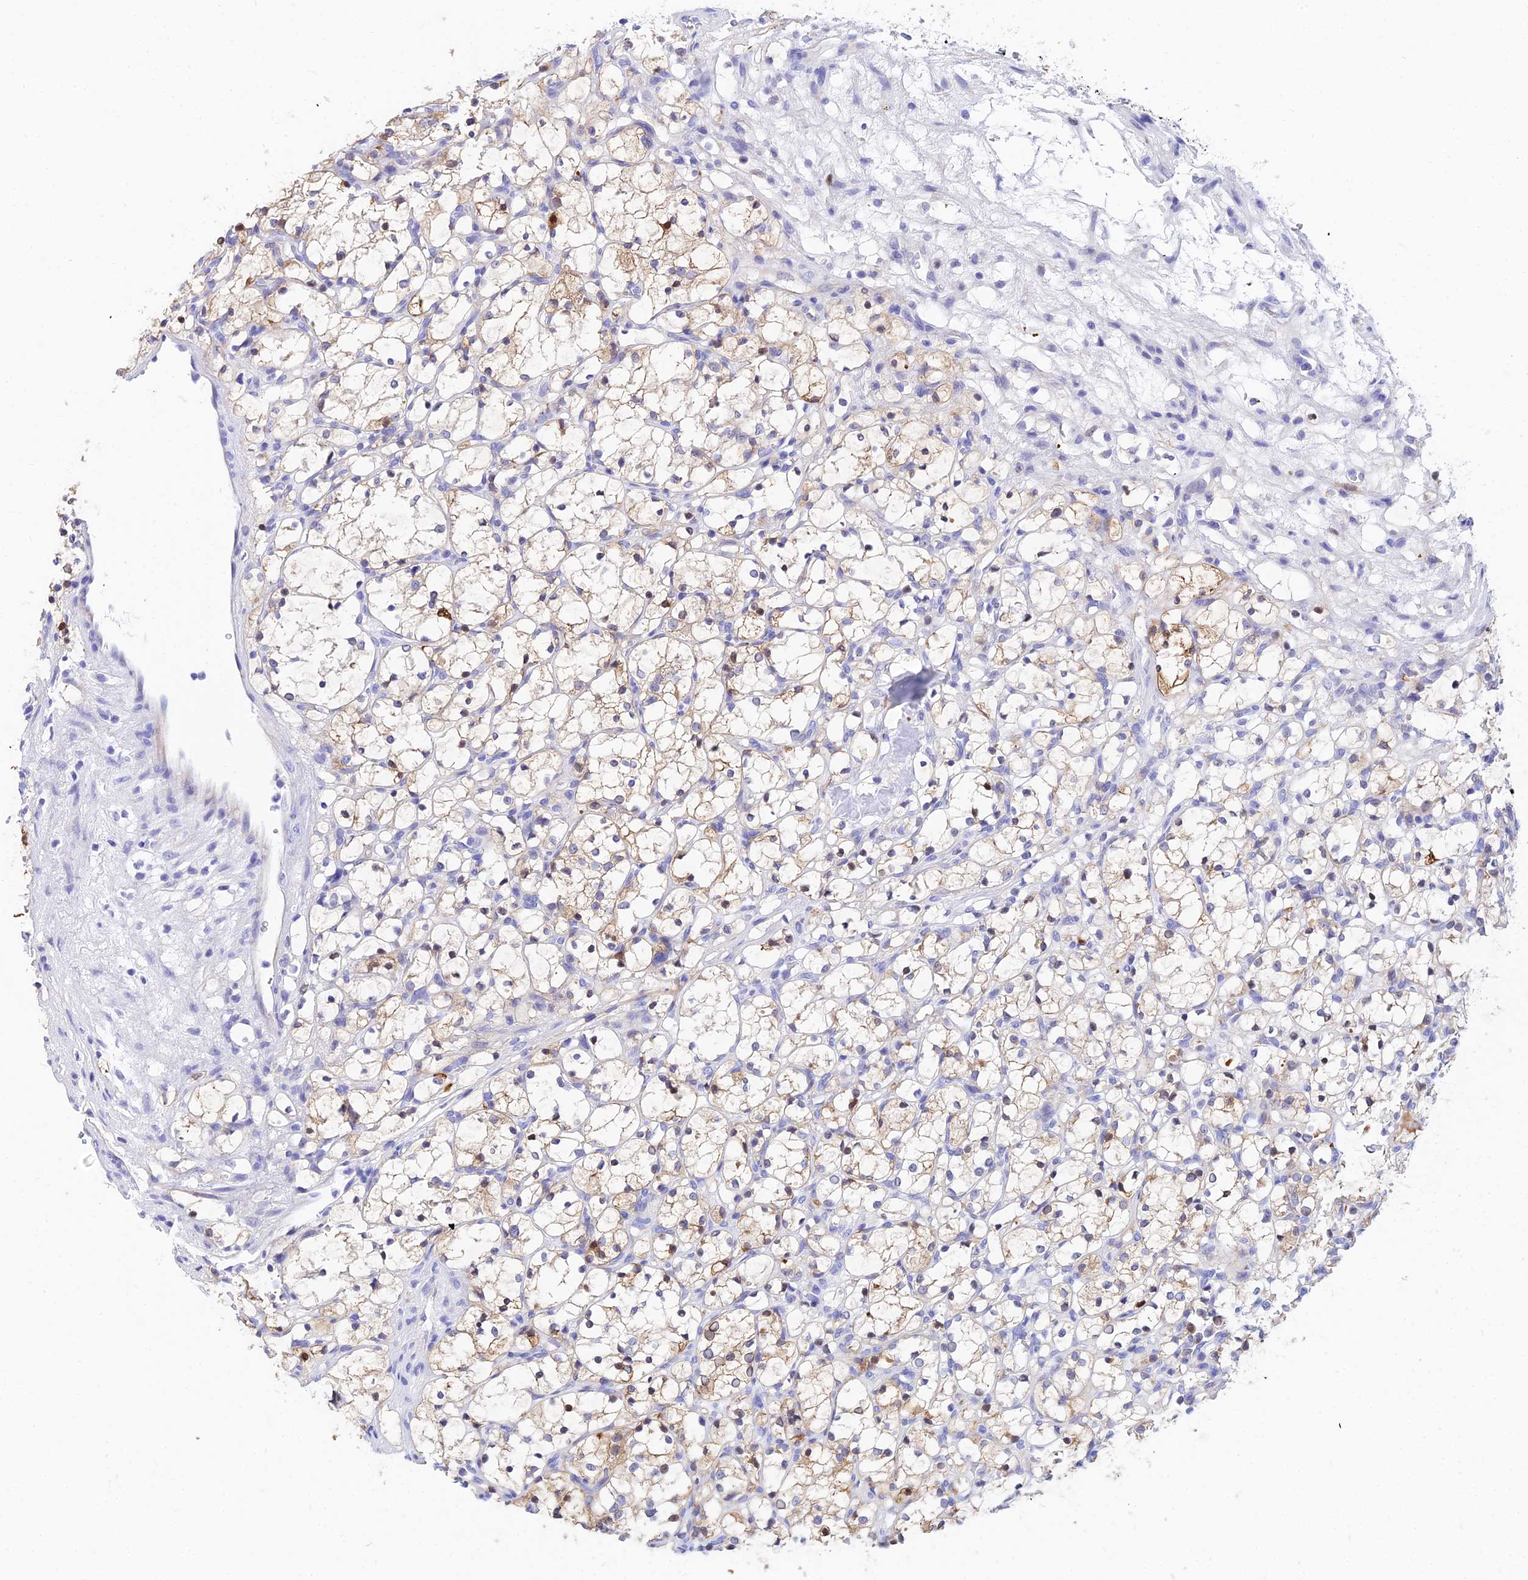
{"staining": {"intensity": "weak", "quantity": "25%-75%", "location": "cytoplasmic/membranous"}, "tissue": "renal cancer", "cell_type": "Tumor cells", "image_type": "cancer", "snomed": [{"axis": "morphology", "description": "Adenocarcinoma, NOS"}, {"axis": "topography", "description": "Kidney"}], "caption": "Protein expression analysis of renal cancer demonstrates weak cytoplasmic/membranous expression in approximately 25%-75% of tumor cells. (IHC, brightfield microscopy, high magnification).", "gene": "CEP41", "patient": {"sex": "female", "age": 69}}